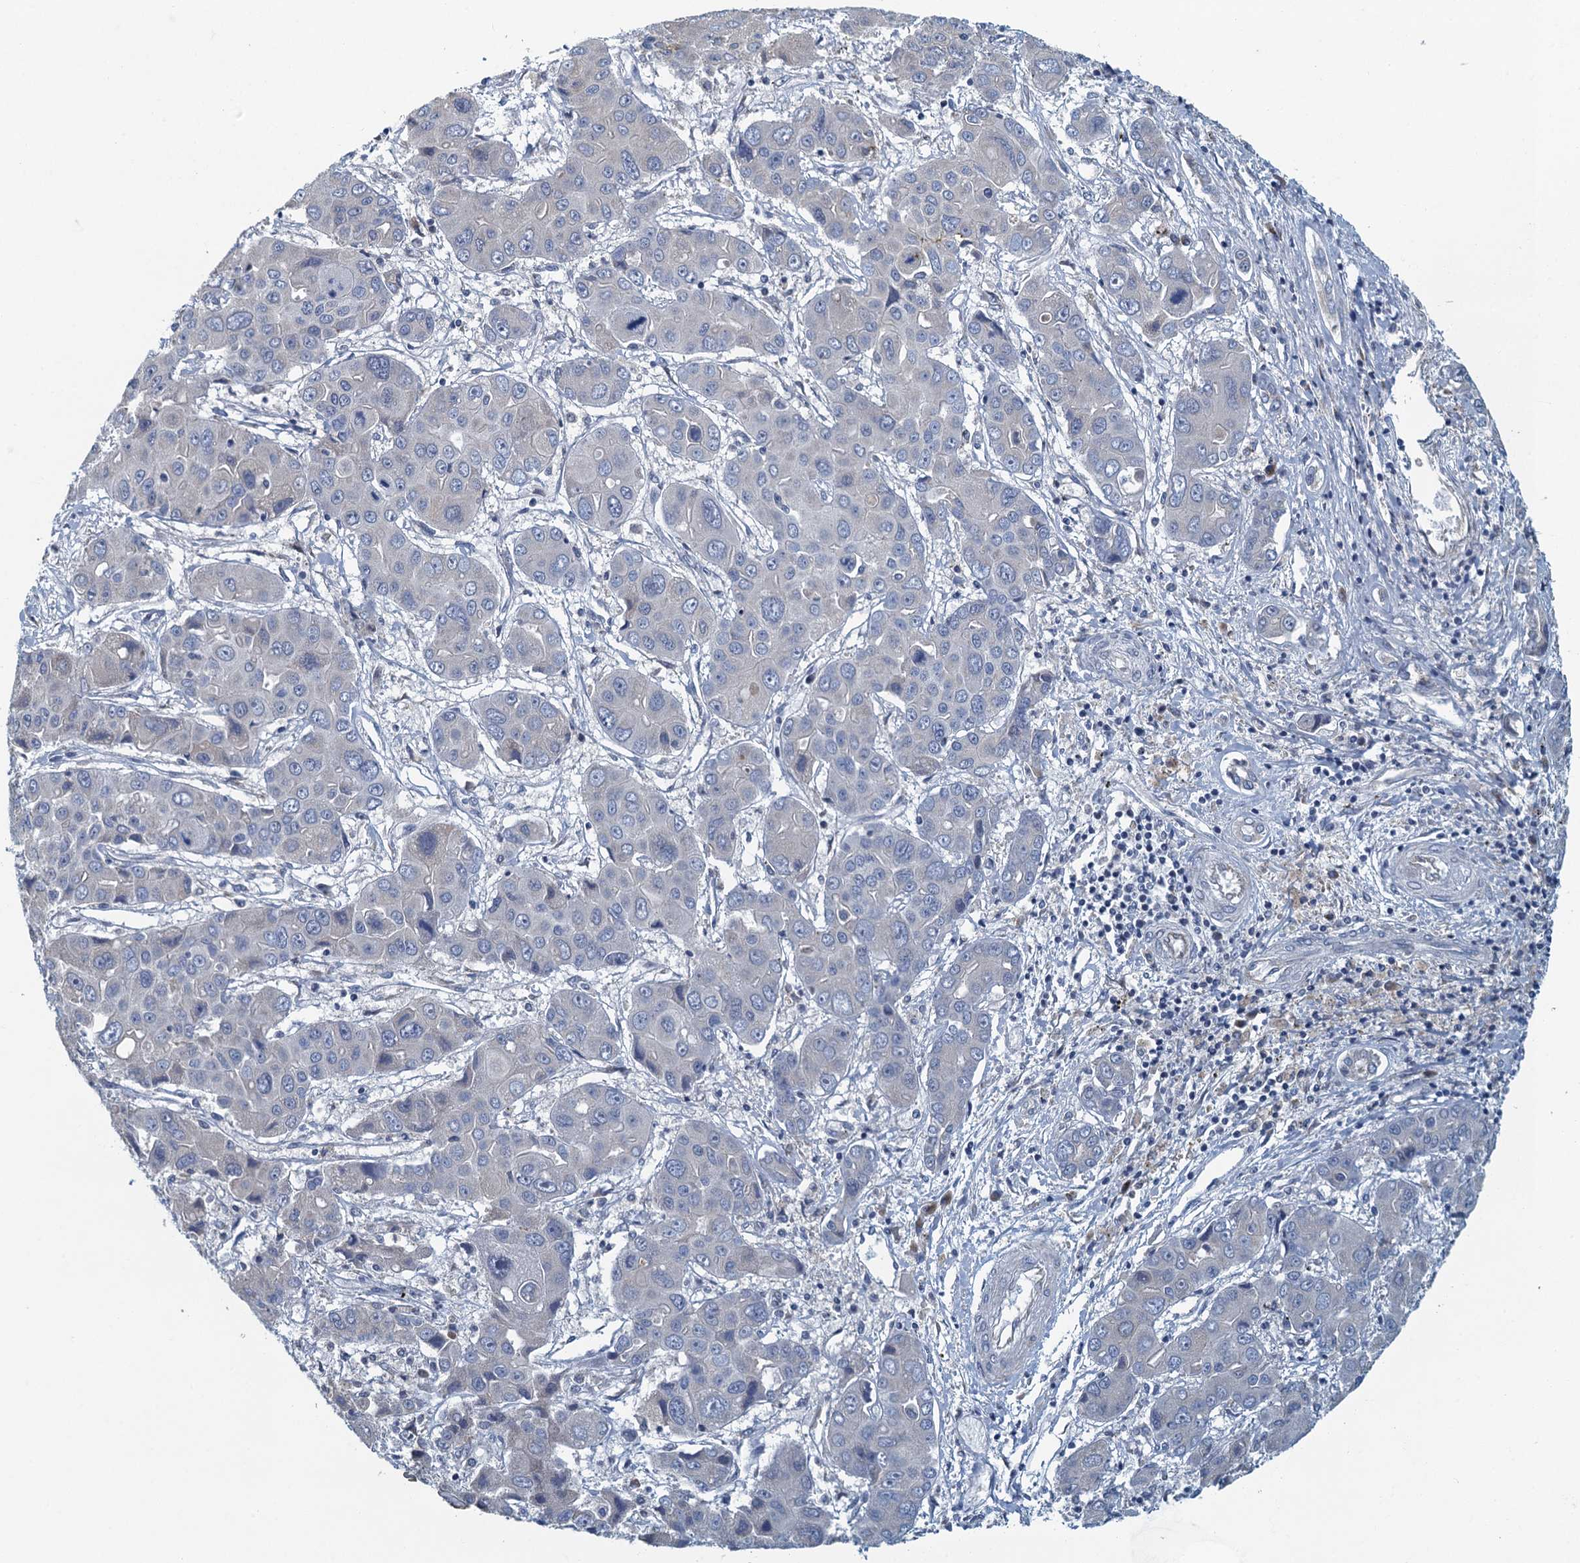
{"staining": {"intensity": "negative", "quantity": "none", "location": "none"}, "tissue": "liver cancer", "cell_type": "Tumor cells", "image_type": "cancer", "snomed": [{"axis": "morphology", "description": "Cholangiocarcinoma"}, {"axis": "topography", "description": "Liver"}], "caption": "This micrograph is of liver cholangiocarcinoma stained with immunohistochemistry to label a protein in brown with the nuclei are counter-stained blue. There is no positivity in tumor cells. (Stains: DAB (3,3'-diaminobenzidine) IHC with hematoxylin counter stain, Microscopy: brightfield microscopy at high magnification).", "gene": "ALG2", "patient": {"sex": "male", "age": 67}}